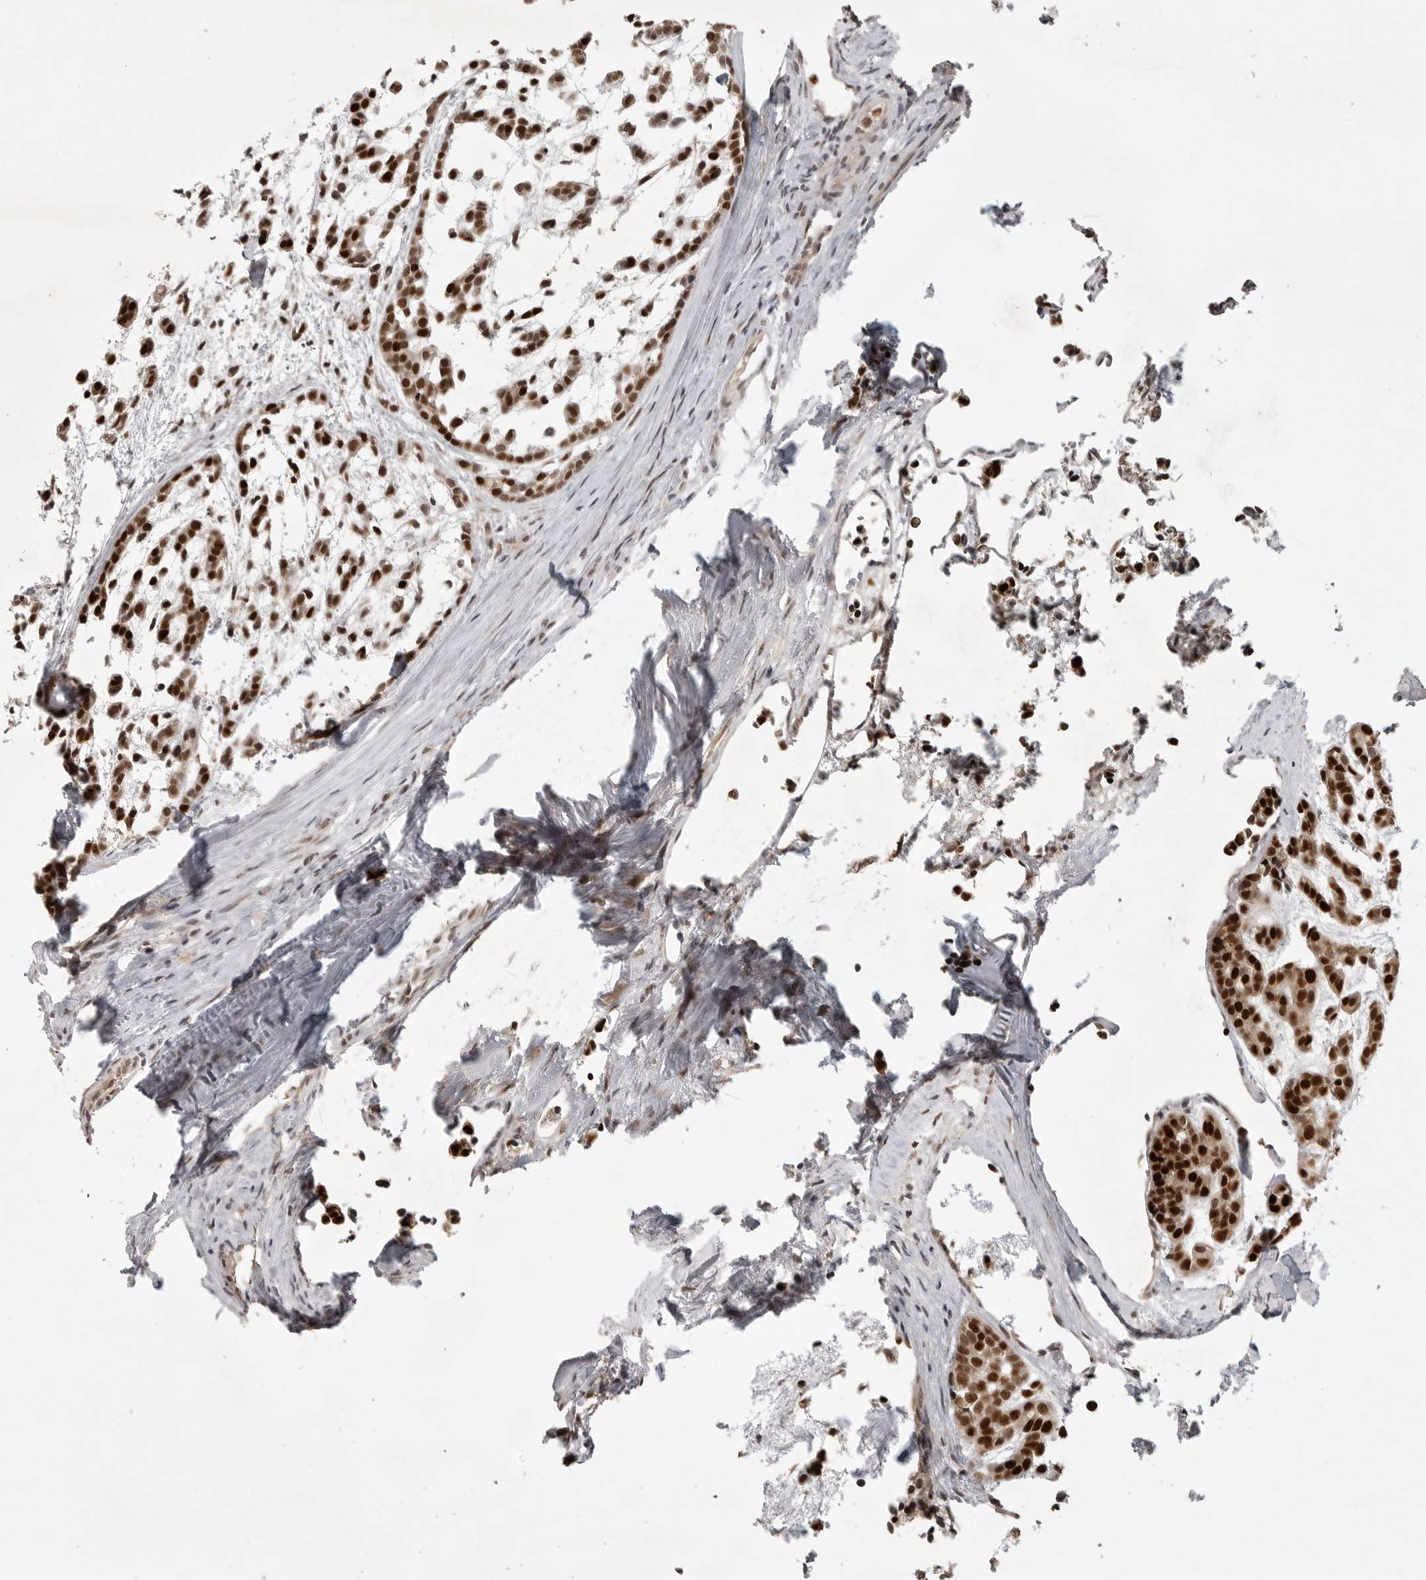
{"staining": {"intensity": "strong", "quantity": ">75%", "location": "cytoplasmic/membranous,nuclear"}, "tissue": "head and neck cancer", "cell_type": "Tumor cells", "image_type": "cancer", "snomed": [{"axis": "morphology", "description": "Adenocarcinoma, NOS"}, {"axis": "morphology", "description": "Adenoma, NOS"}, {"axis": "topography", "description": "Head-Neck"}], "caption": "Protein expression analysis of adenoma (head and neck) shows strong cytoplasmic/membranous and nuclear staining in about >75% of tumor cells.", "gene": "PEG3", "patient": {"sex": "female", "age": 55}}